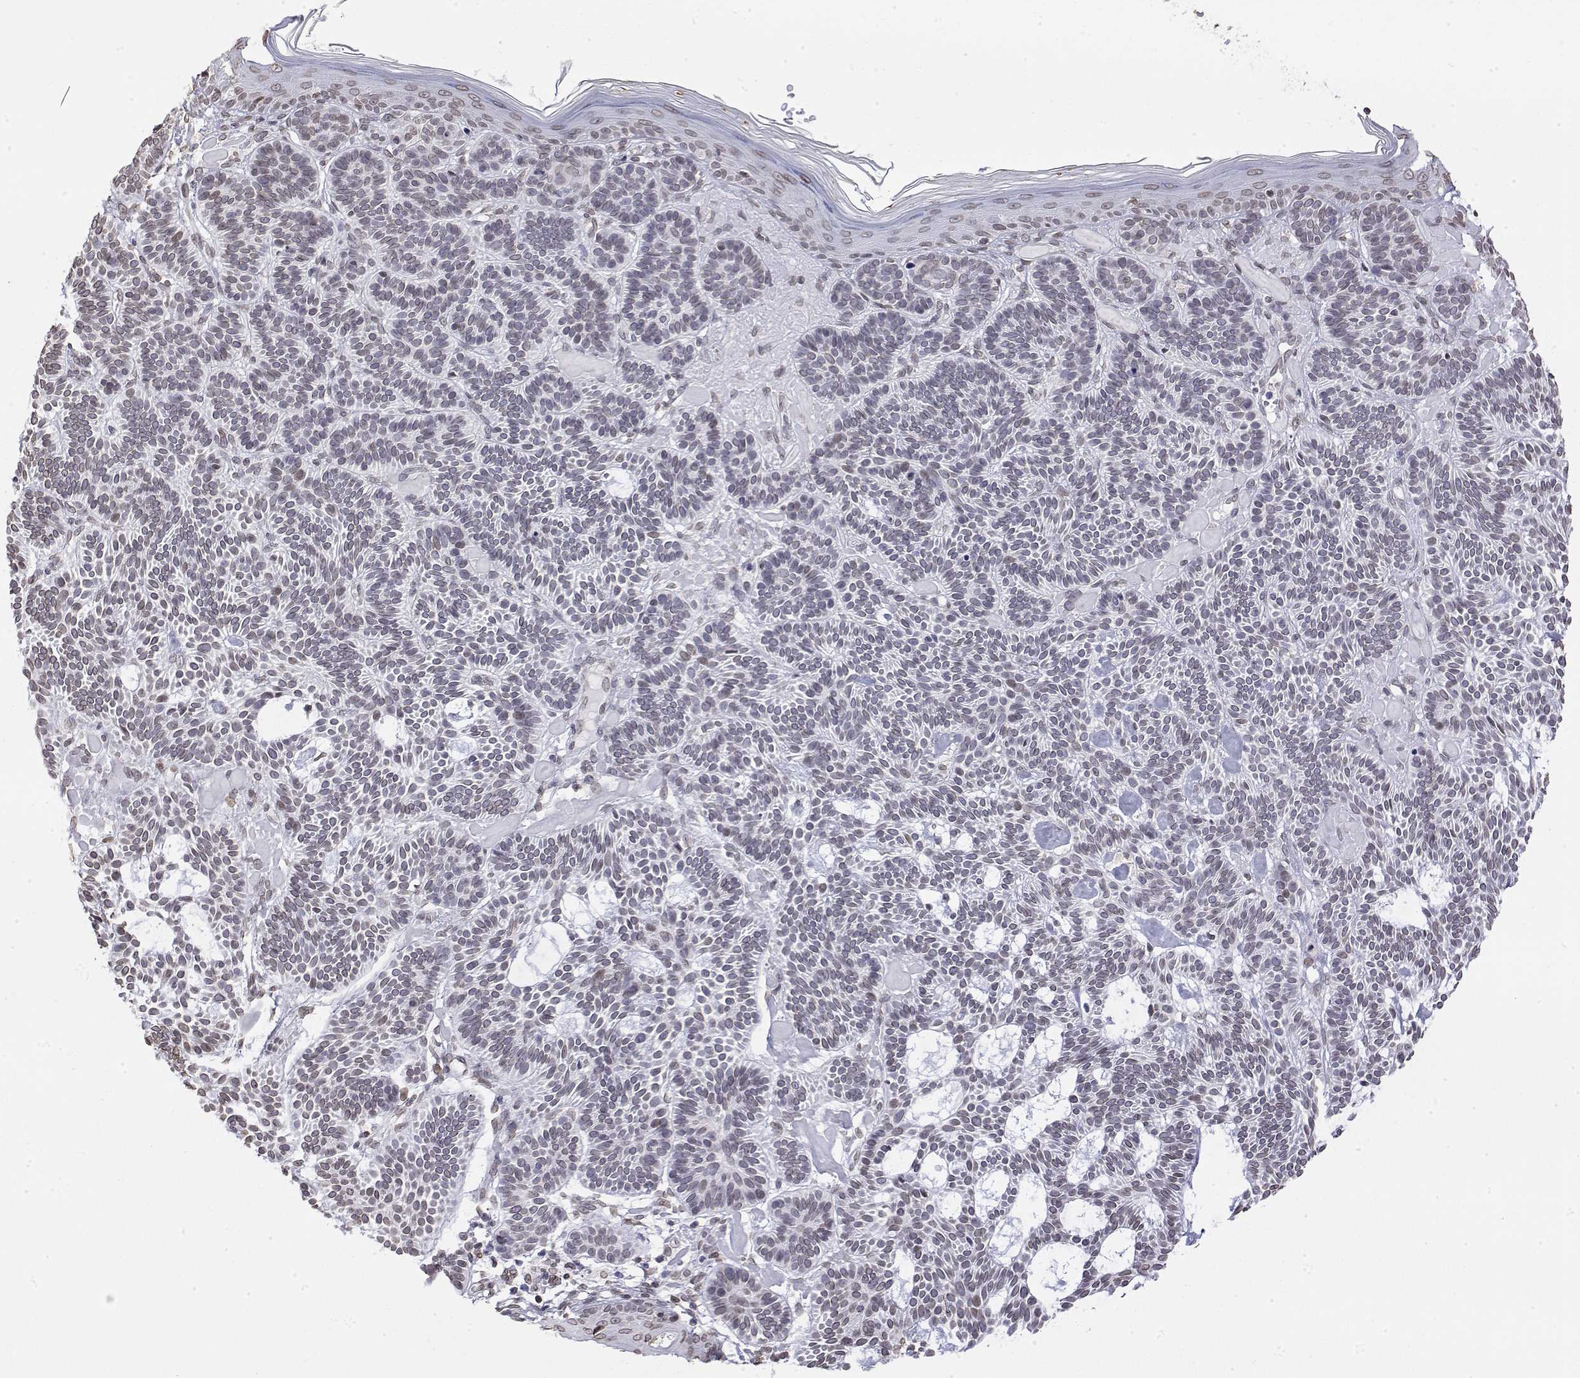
{"staining": {"intensity": "negative", "quantity": "none", "location": "none"}, "tissue": "skin cancer", "cell_type": "Tumor cells", "image_type": "cancer", "snomed": [{"axis": "morphology", "description": "Basal cell carcinoma"}, {"axis": "topography", "description": "Skin"}], "caption": "Immunohistochemical staining of skin cancer displays no significant positivity in tumor cells.", "gene": "ZNF532", "patient": {"sex": "male", "age": 85}}